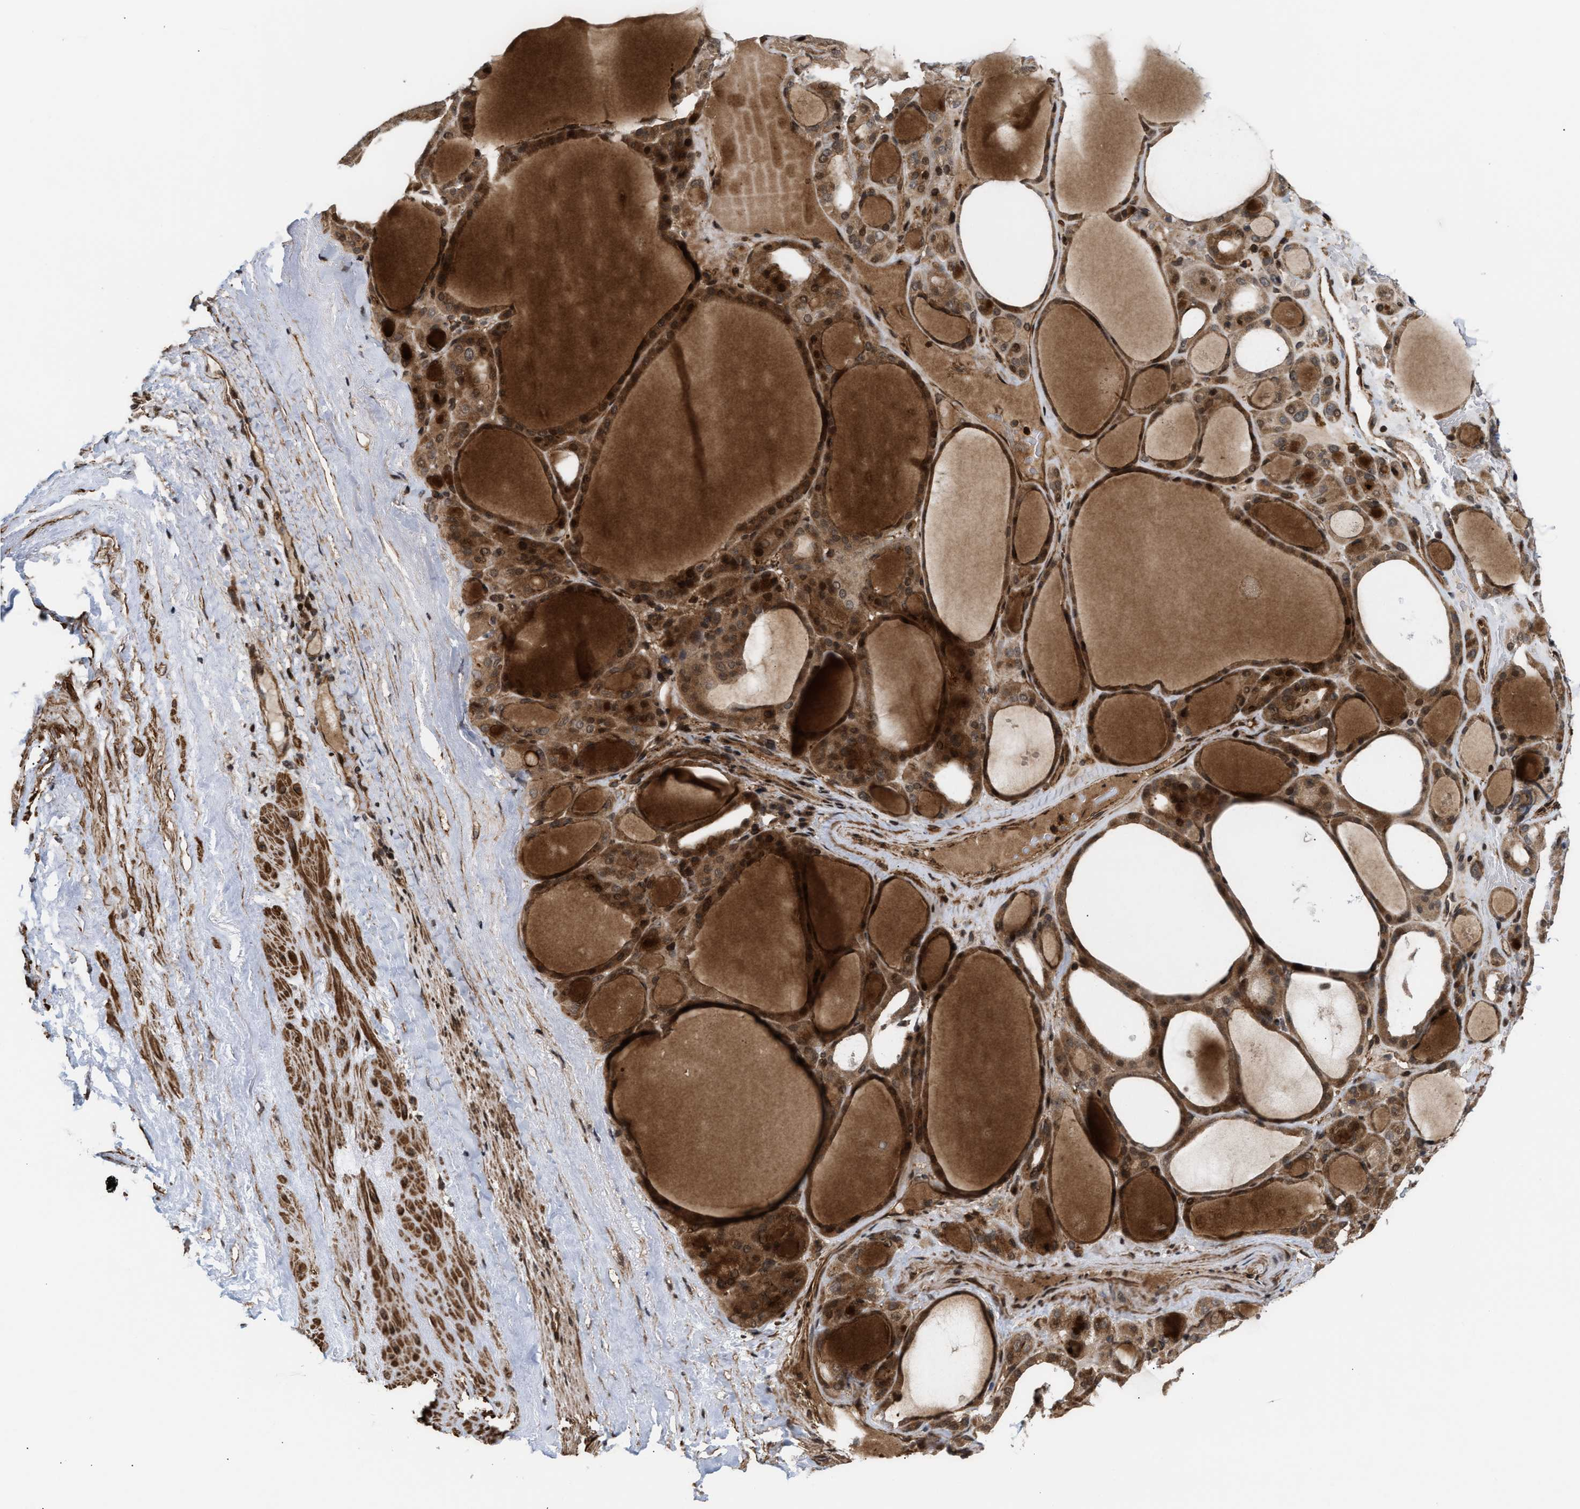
{"staining": {"intensity": "strong", "quantity": ">75%", "location": "cytoplasmic/membranous,nuclear"}, "tissue": "thyroid gland", "cell_type": "Glandular cells", "image_type": "normal", "snomed": [{"axis": "morphology", "description": "Normal tissue, NOS"}, {"axis": "morphology", "description": "Carcinoma, NOS"}, {"axis": "topography", "description": "Thyroid gland"}], "caption": "Immunohistochemistry (IHC) image of unremarkable thyroid gland stained for a protein (brown), which exhibits high levels of strong cytoplasmic/membranous,nuclear expression in approximately >75% of glandular cells.", "gene": "STAU2", "patient": {"sex": "female", "age": 86}}